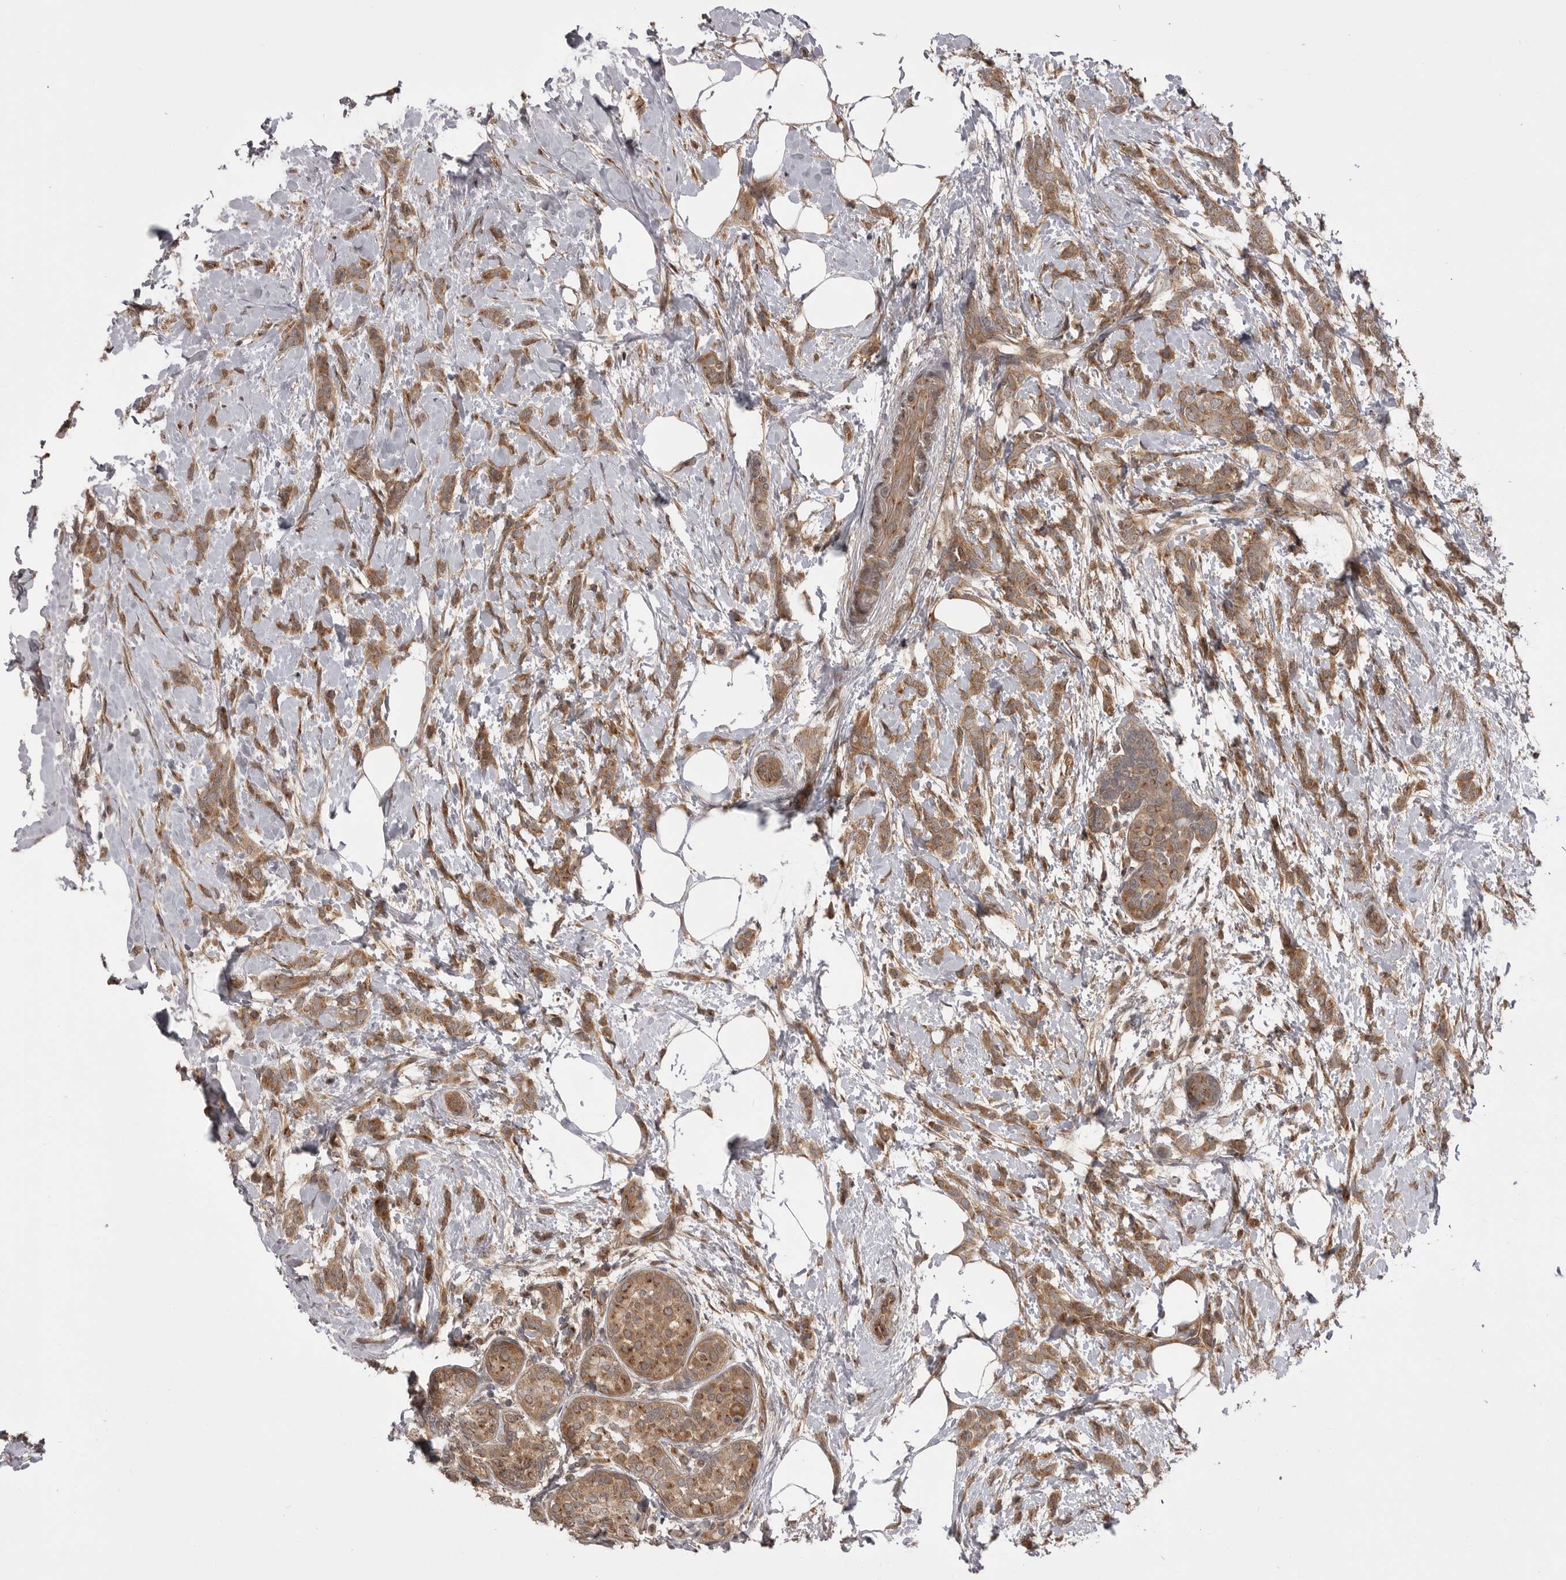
{"staining": {"intensity": "moderate", "quantity": ">75%", "location": "cytoplasmic/membranous"}, "tissue": "breast cancer", "cell_type": "Tumor cells", "image_type": "cancer", "snomed": [{"axis": "morphology", "description": "Lobular carcinoma, in situ"}, {"axis": "morphology", "description": "Lobular carcinoma"}, {"axis": "topography", "description": "Breast"}], "caption": "An IHC histopathology image of neoplastic tissue is shown. Protein staining in brown highlights moderate cytoplasmic/membranous positivity in lobular carcinoma (breast) within tumor cells.", "gene": "PDCL", "patient": {"sex": "female", "age": 41}}